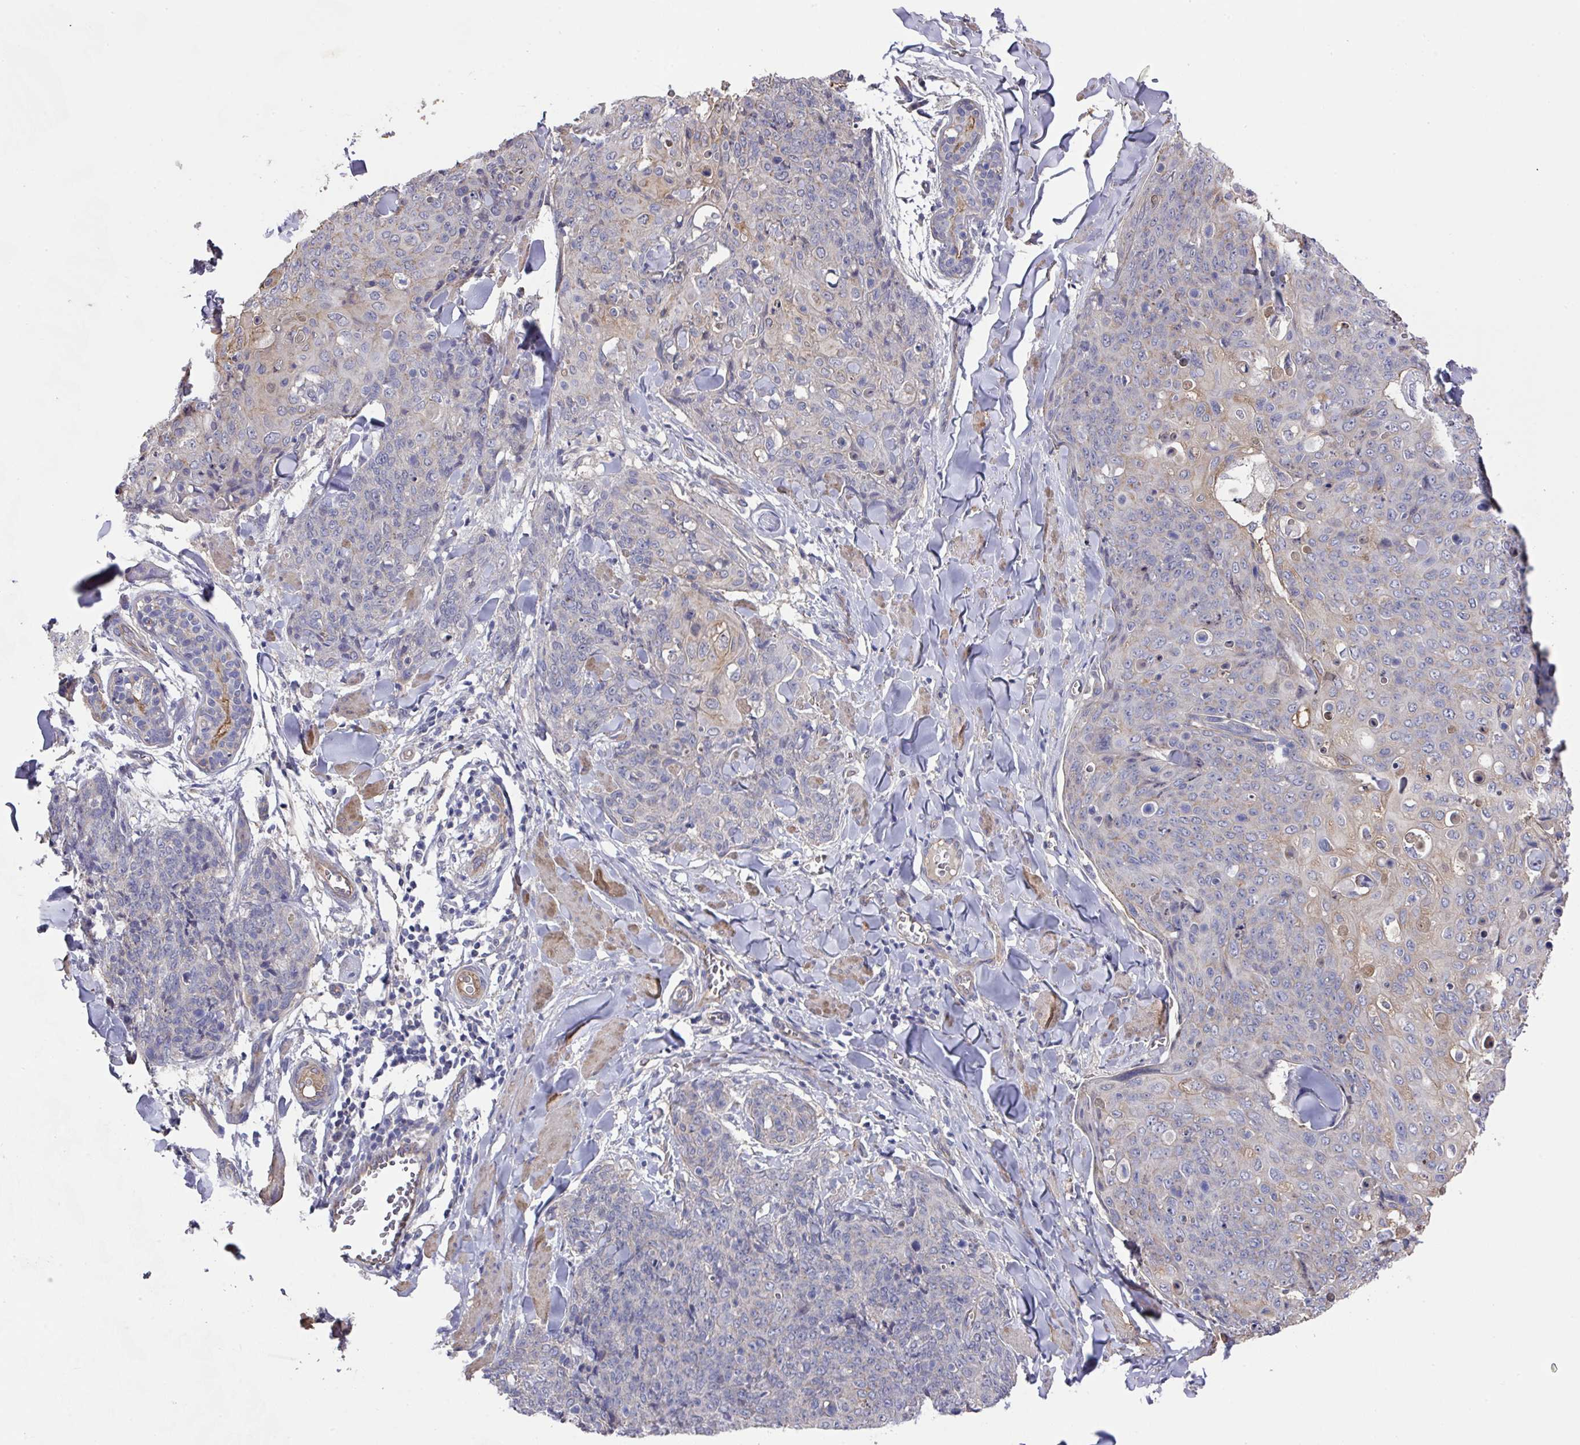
{"staining": {"intensity": "negative", "quantity": "none", "location": "none"}, "tissue": "skin cancer", "cell_type": "Tumor cells", "image_type": "cancer", "snomed": [{"axis": "morphology", "description": "Squamous cell carcinoma, NOS"}, {"axis": "topography", "description": "Skin"}, {"axis": "topography", "description": "Vulva"}], "caption": "Immunohistochemistry micrograph of neoplastic tissue: skin cancer (squamous cell carcinoma) stained with DAB (3,3'-diaminobenzidine) exhibits no significant protein expression in tumor cells.", "gene": "PRR5", "patient": {"sex": "female", "age": 85}}